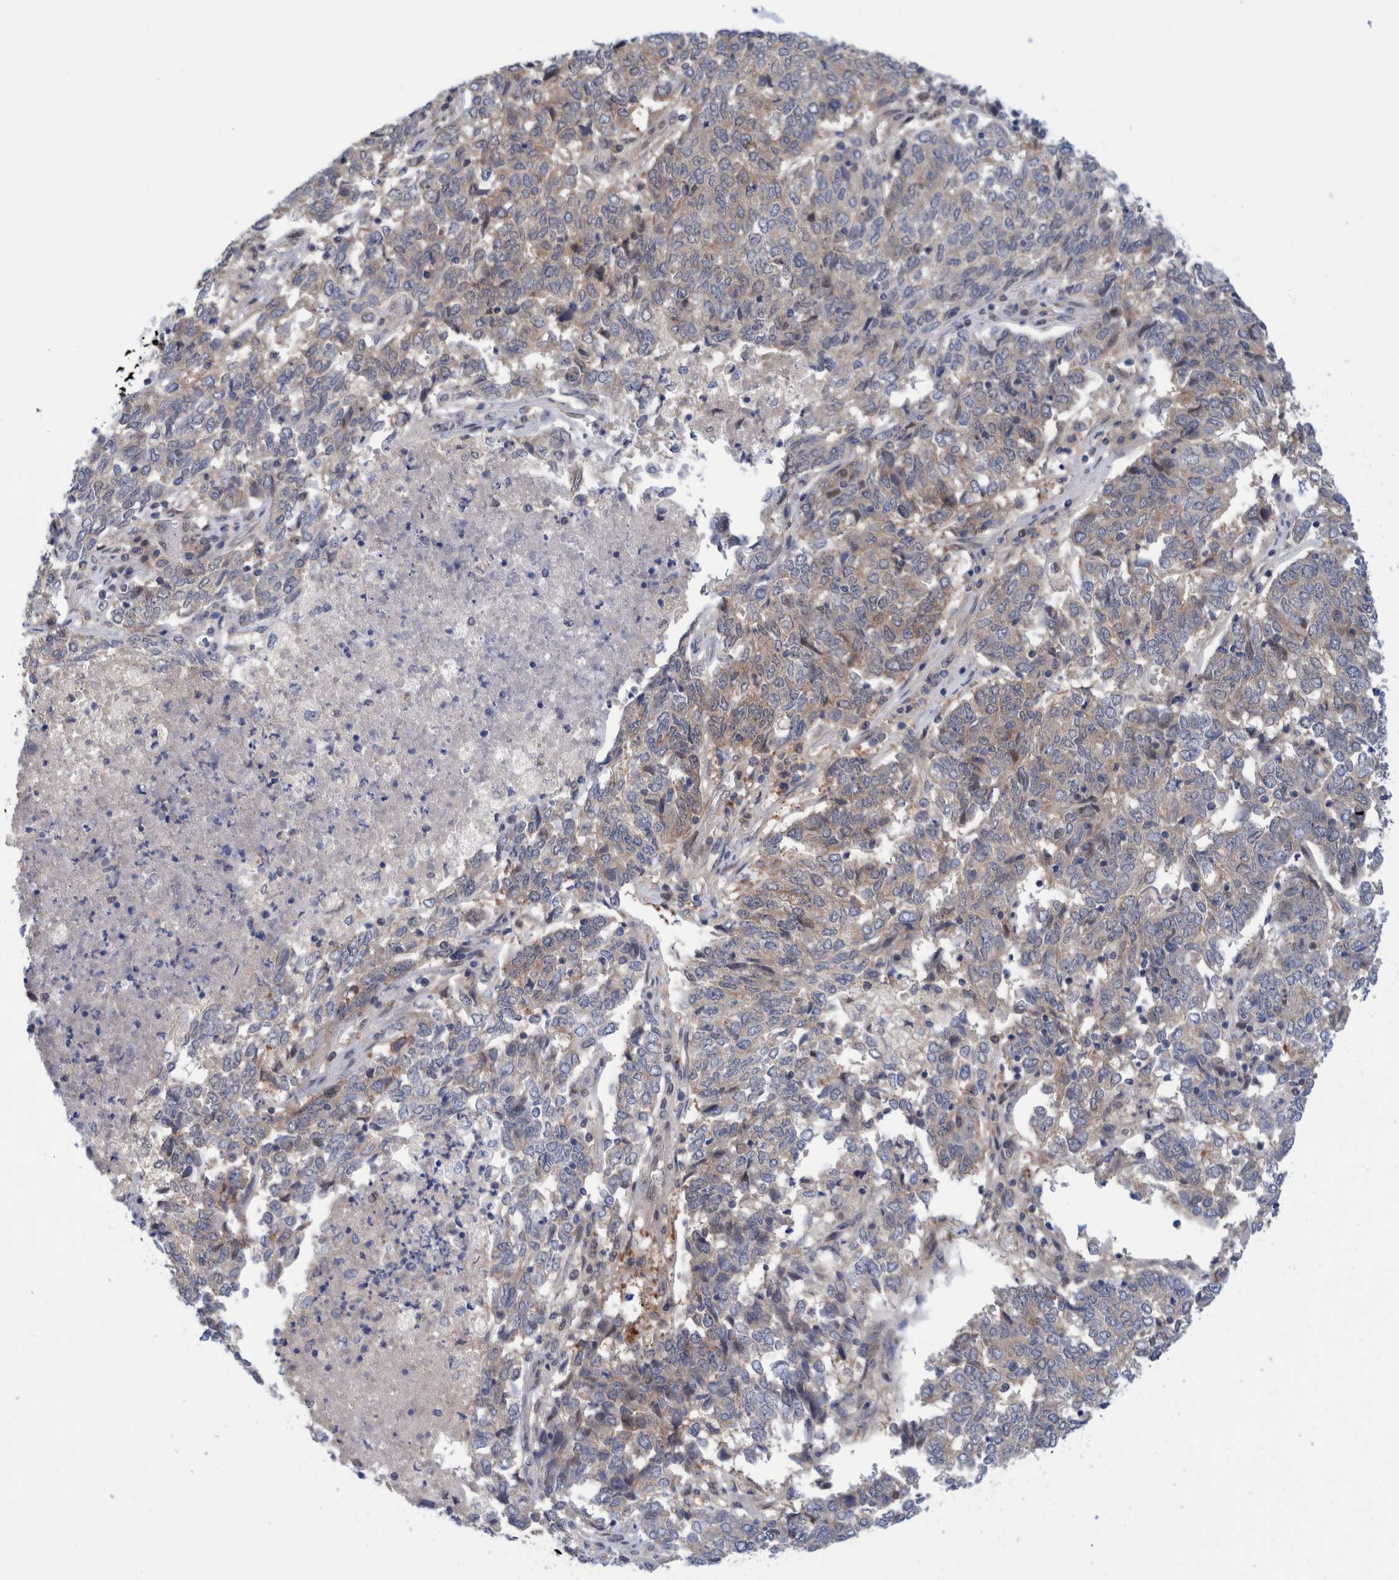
{"staining": {"intensity": "weak", "quantity": "<25%", "location": "cytoplasmic/membranous"}, "tissue": "endometrial cancer", "cell_type": "Tumor cells", "image_type": "cancer", "snomed": [{"axis": "morphology", "description": "Adenocarcinoma, NOS"}, {"axis": "topography", "description": "Endometrium"}], "caption": "A high-resolution micrograph shows immunohistochemistry (IHC) staining of endometrial cancer, which demonstrates no significant expression in tumor cells.", "gene": "PFAS", "patient": {"sex": "female", "age": 80}}